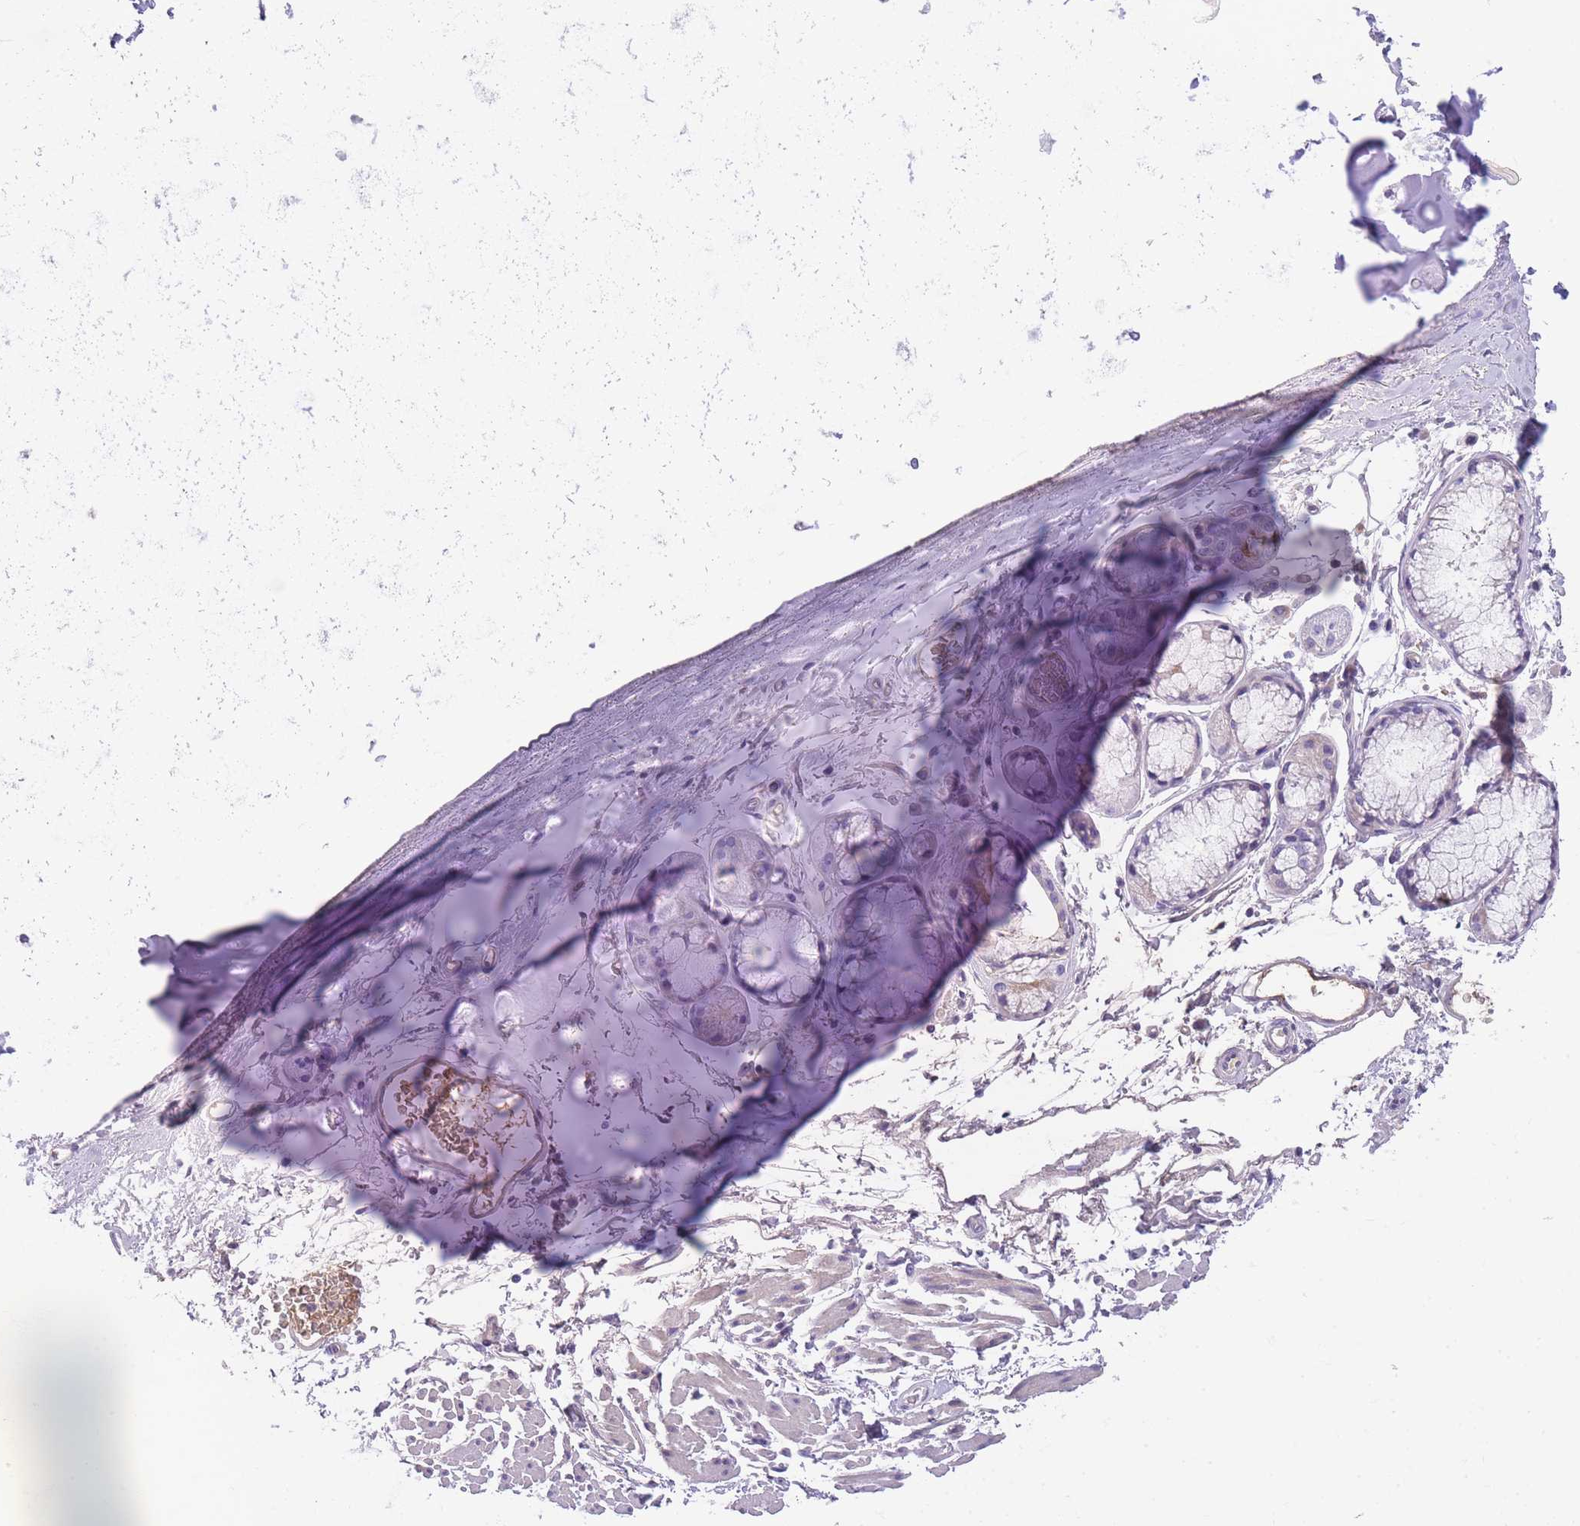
{"staining": {"intensity": "negative", "quantity": "none", "location": "none"}, "tissue": "soft tissue", "cell_type": "Chondrocytes", "image_type": "normal", "snomed": [{"axis": "morphology", "description": "Normal tissue, NOS"}, {"axis": "topography", "description": "Cartilage tissue"}], "caption": "Immunohistochemical staining of normal soft tissue exhibits no significant positivity in chondrocytes. (Stains: DAB (3,3'-diaminobenzidine) IHC with hematoxylin counter stain, Microscopy: brightfield microscopy at high magnification).", "gene": "GNAT1", "patient": {"sex": "male", "age": 73}}